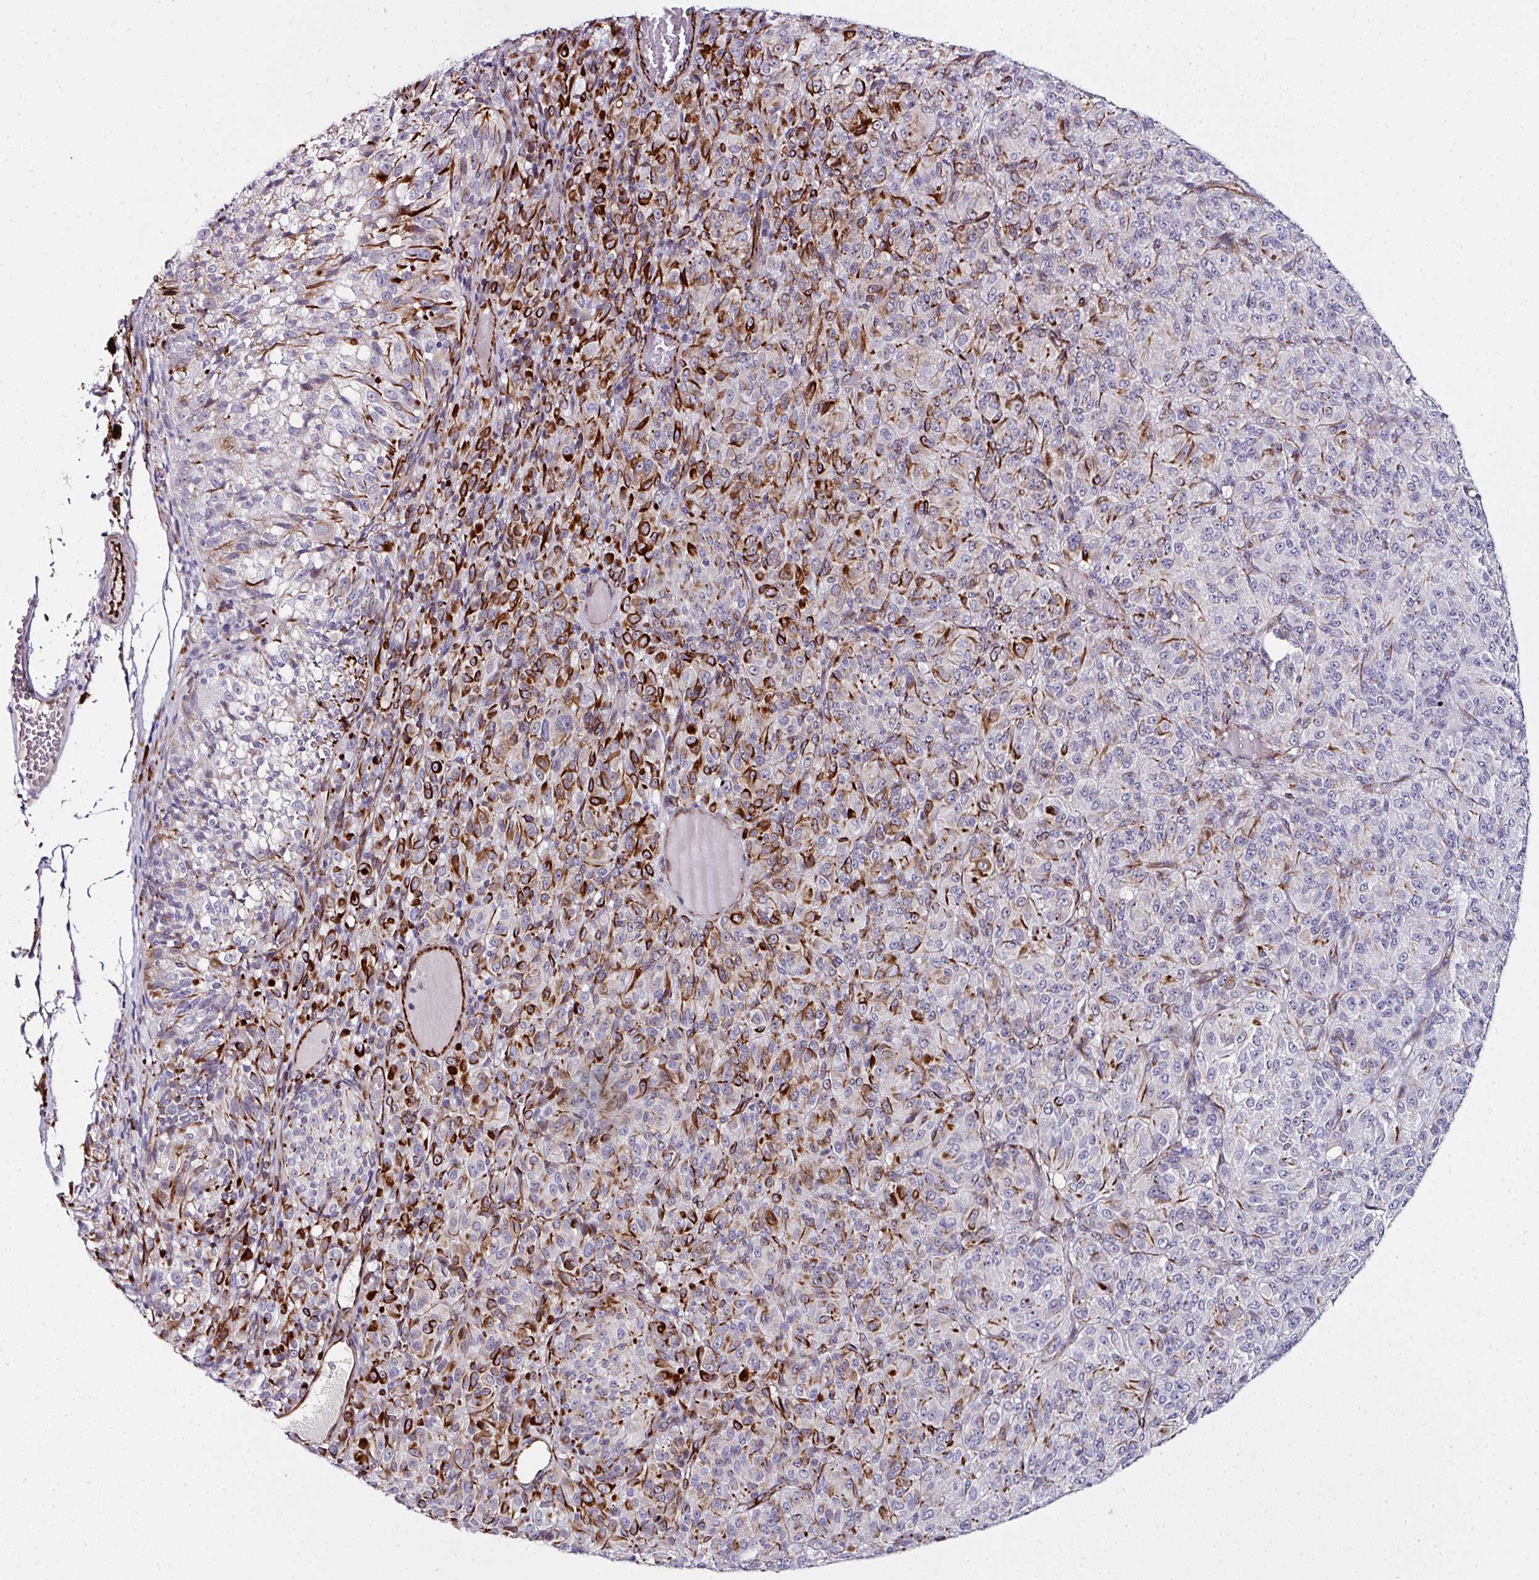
{"staining": {"intensity": "strong", "quantity": "<25%", "location": "cytoplasmic/membranous"}, "tissue": "melanoma", "cell_type": "Tumor cells", "image_type": "cancer", "snomed": [{"axis": "morphology", "description": "Malignant melanoma, Metastatic site"}, {"axis": "topography", "description": "Brain"}], "caption": "This is an image of immunohistochemistry staining of malignant melanoma (metastatic site), which shows strong staining in the cytoplasmic/membranous of tumor cells.", "gene": "TMPRSS9", "patient": {"sex": "female", "age": 56}}